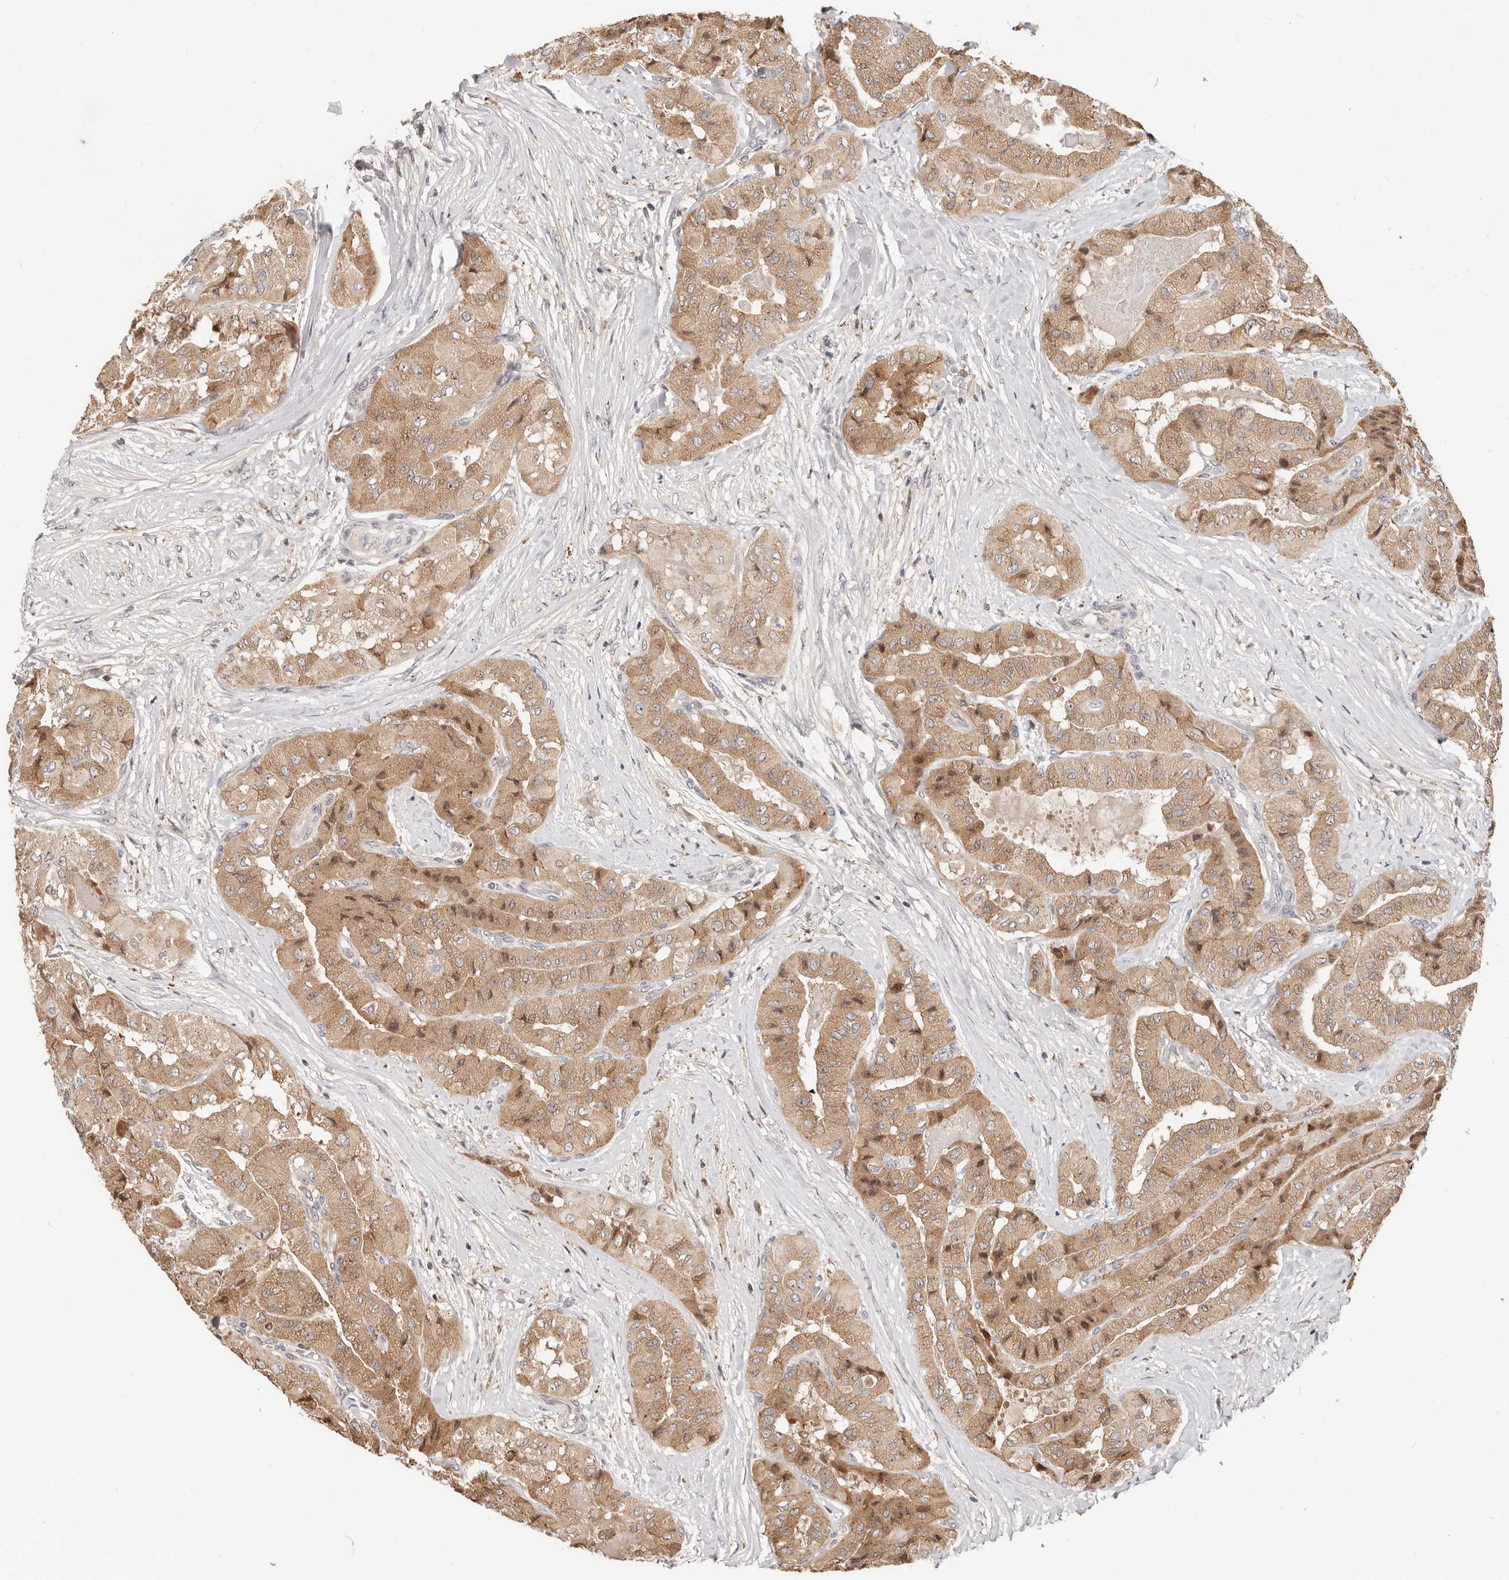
{"staining": {"intensity": "moderate", "quantity": ">75%", "location": "cytoplasmic/membranous"}, "tissue": "thyroid cancer", "cell_type": "Tumor cells", "image_type": "cancer", "snomed": [{"axis": "morphology", "description": "Papillary adenocarcinoma, NOS"}, {"axis": "topography", "description": "Thyroid gland"}], "caption": "Human thyroid cancer (papillary adenocarcinoma) stained with a protein marker exhibits moderate staining in tumor cells.", "gene": "ZRANB1", "patient": {"sex": "female", "age": 59}}